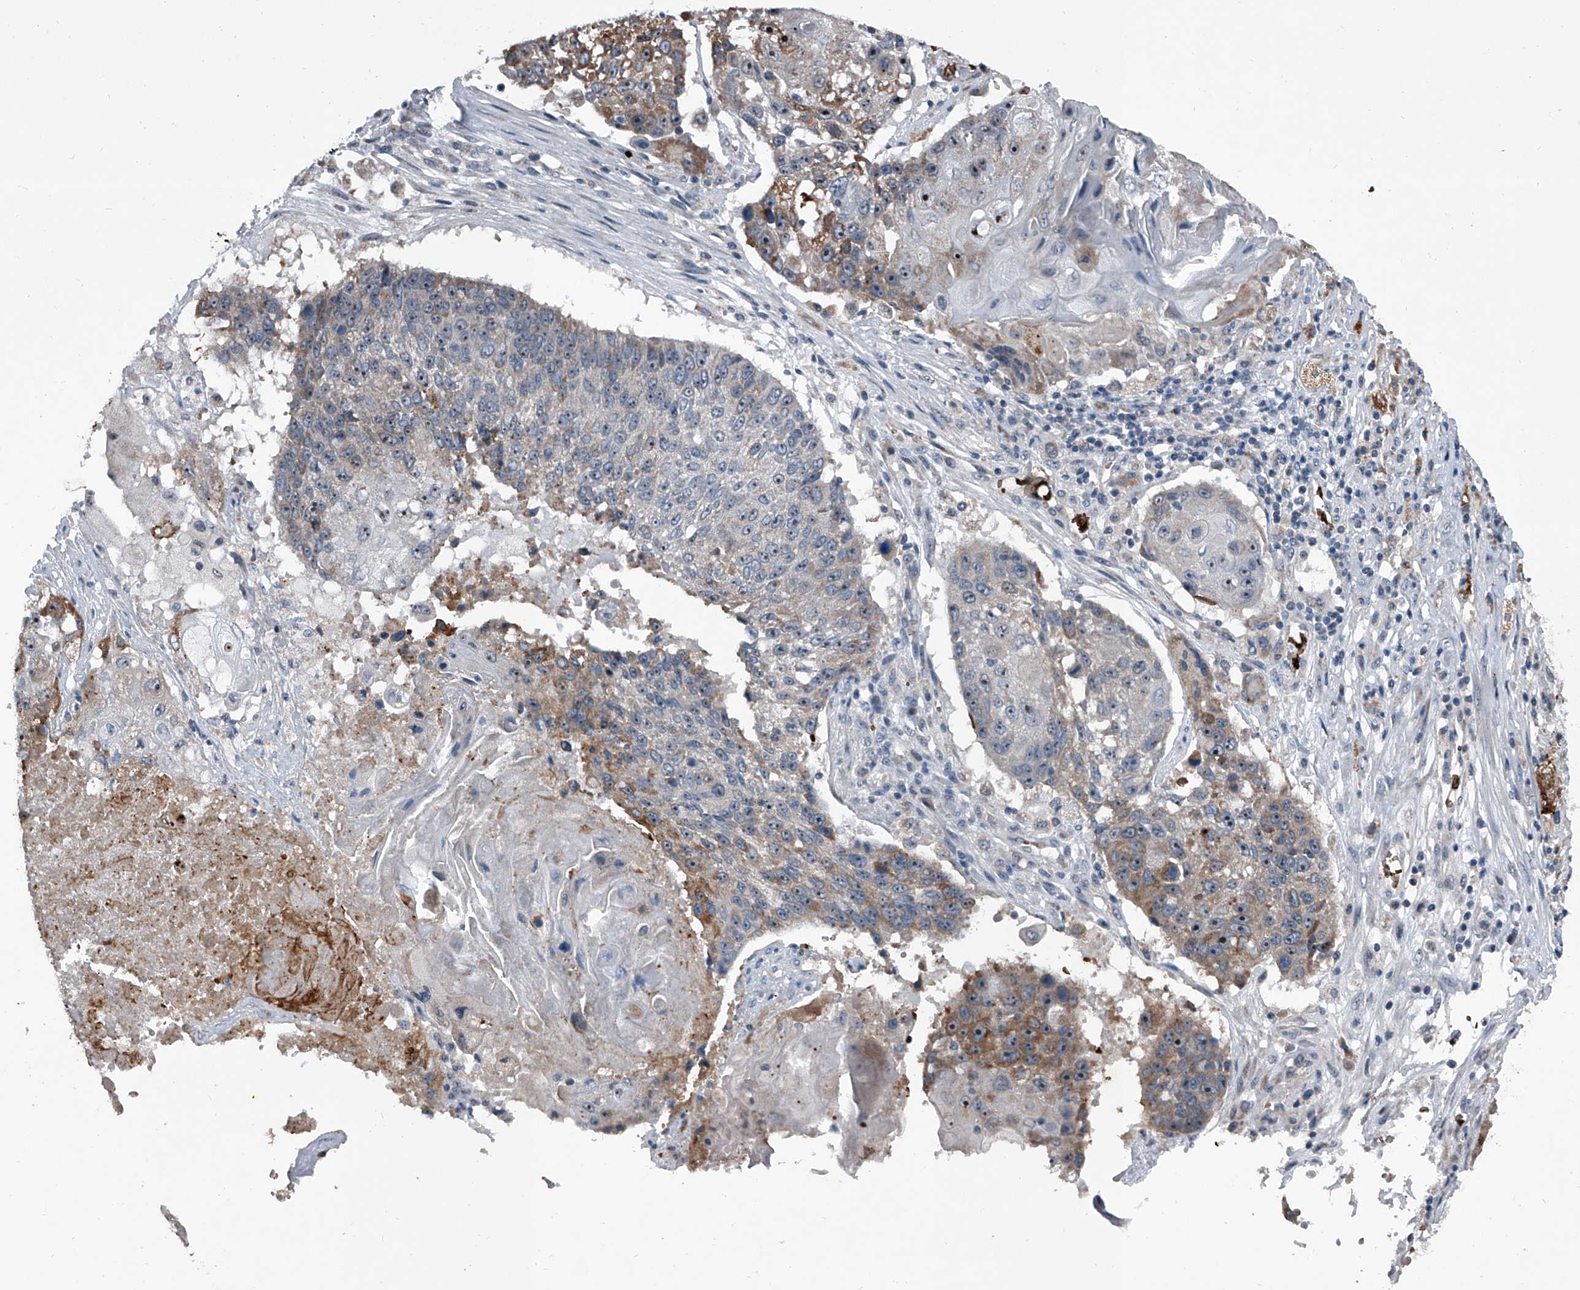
{"staining": {"intensity": "moderate", "quantity": "<25%", "location": "cytoplasmic/membranous,nuclear"}, "tissue": "lung cancer", "cell_type": "Tumor cells", "image_type": "cancer", "snomed": [{"axis": "morphology", "description": "Squamous cell carcinoma, NOS"}, {"axis": "topography", "description": "Lung"}], "caption": "Human lung cancer (squamous cell carcinoma) stained with a brown dye exhibits moderate cytoplasmic/membranous and nuclear positive positivity in approximately <25% of tumor cells.", "gene": "CEP85L", "patient": {"sex": "male", "age": 61}}